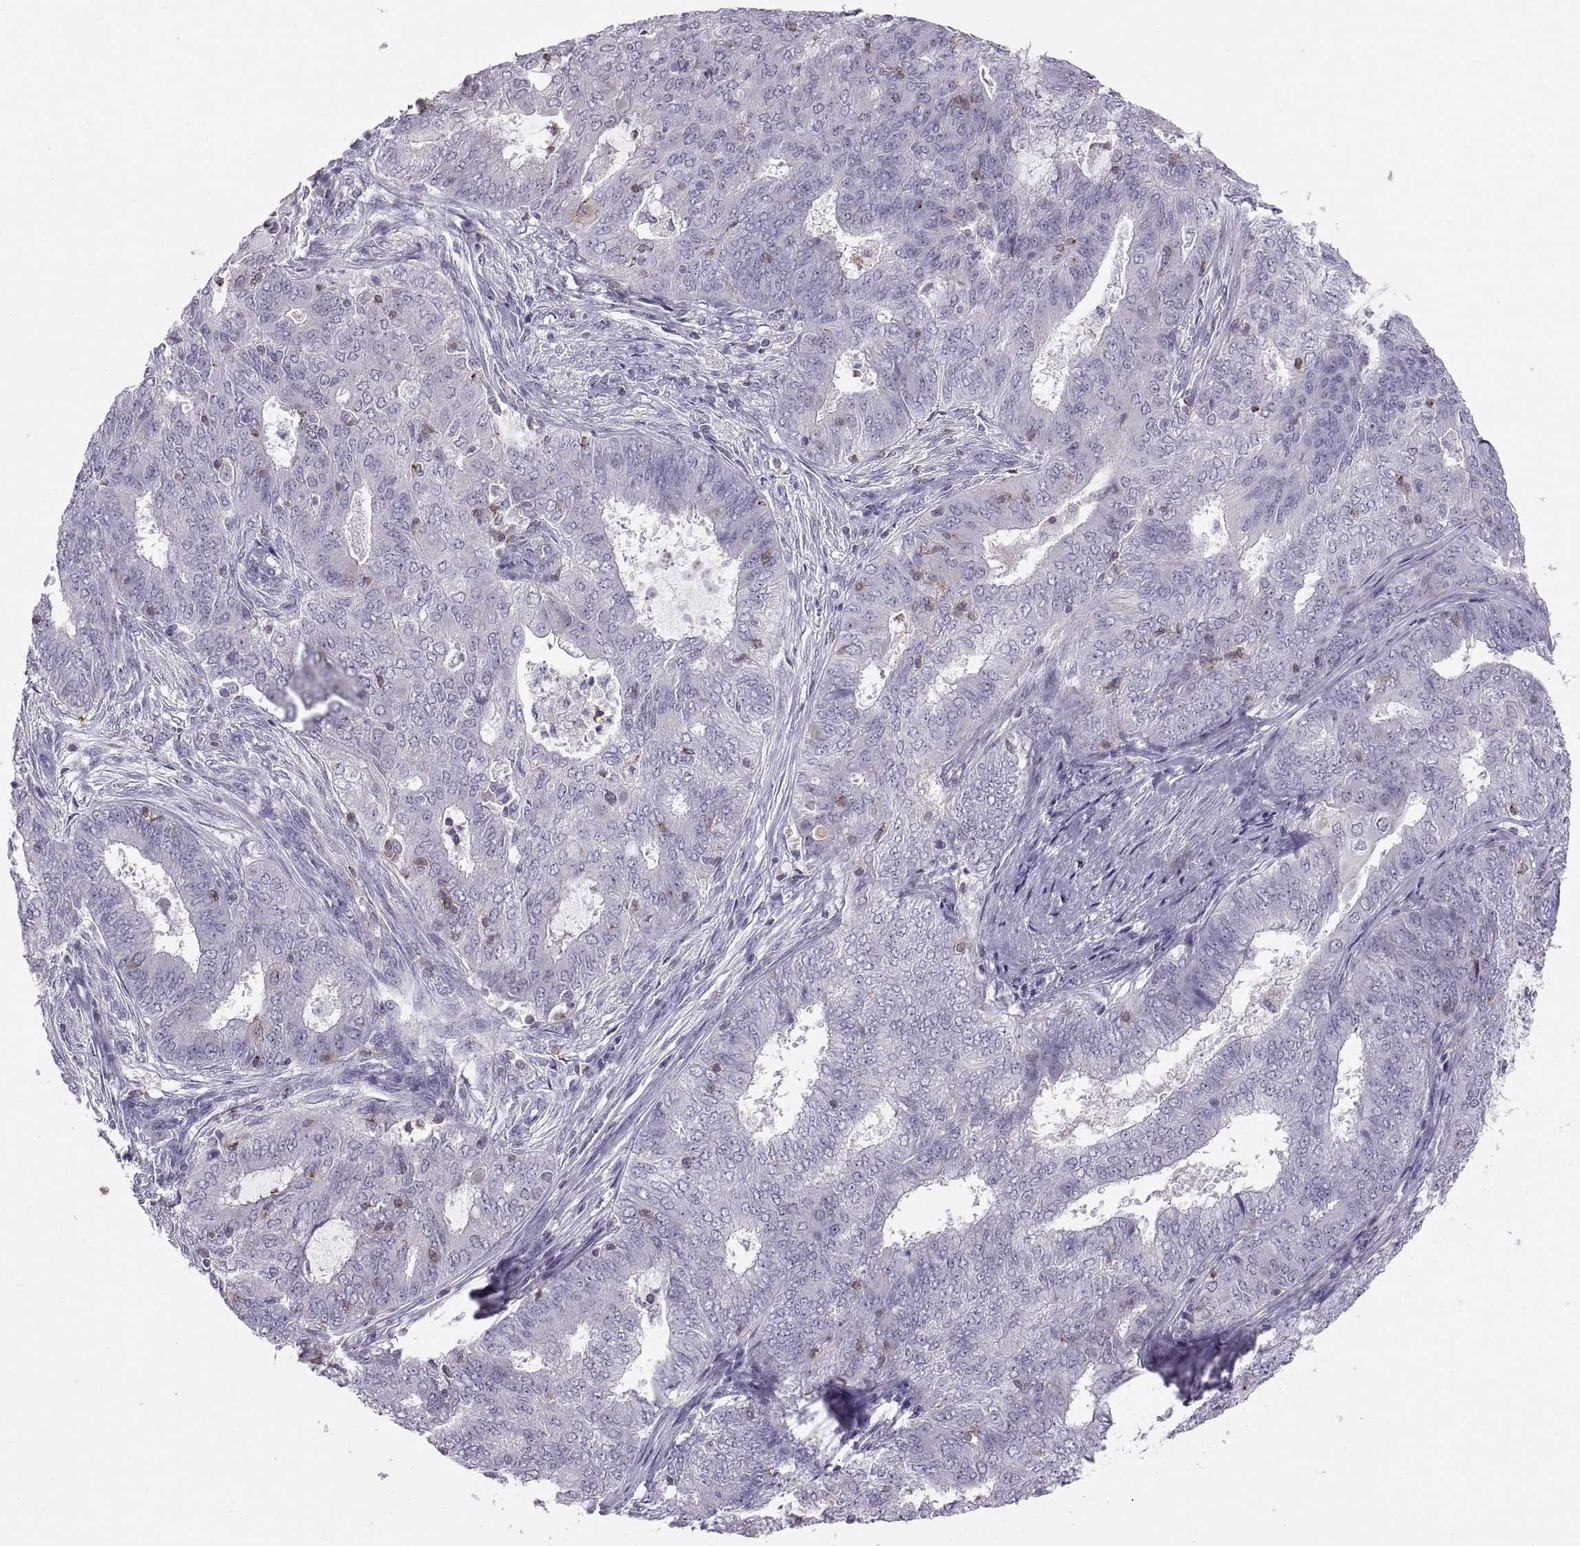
{"staining": {"intensity": "negative", "quantity": "none", "location": "none"}, "tissue": "endometrial cancer", "cell_type": "Tumor cells", "image_type": "cancer", "snomed": [{"axis": "morphology", "description": "Adenocarcinoma, NOS"}, {"axis": "topography", "description": "Endometrium"}], "caption": "A high-resolution micrograph shows immunohistochemistry (IHC) staining of adenocarcinoma (endometrial), which displays no significant positivity in tumor cells. (Brightfield microscopy of DAB immunohistochemistry at high magnification).", "gene": "TTC21A", "patient": {"sex": "female", "age": 62}}